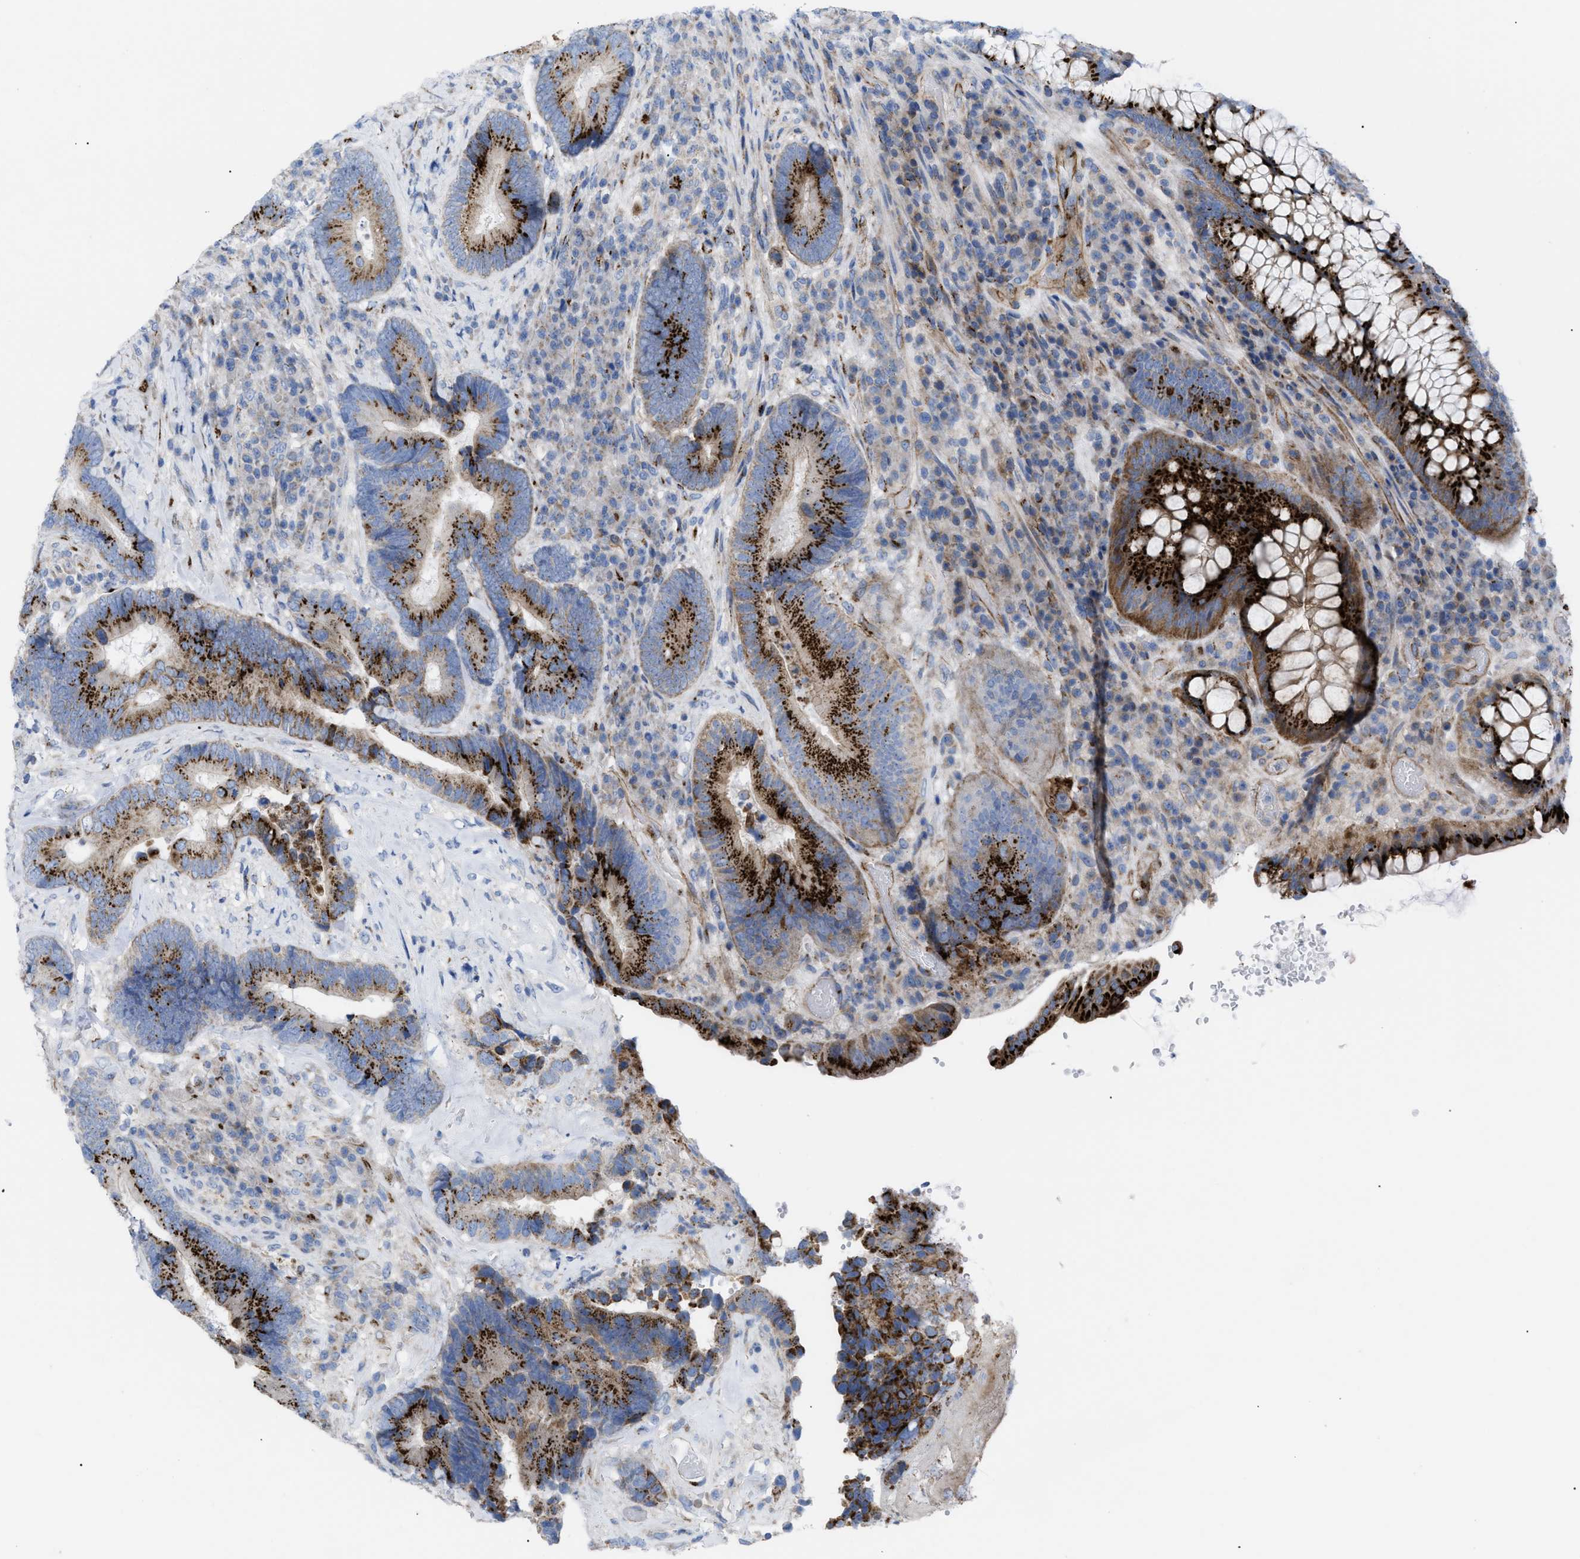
{"staining": {"intensity": "strong", "quantity": ">75%", "location": "cytoplasmic/membranous"}, "tissue": "colorectal cancer", "cell_type": "Tumor cells", "image_type": "cancer", "snomed": [{"axis": "morphology", "description": "Adenocarcinoma, NOS"}, {"axis": "topography", "description": "Rectum"}], "caption": "IHC image of neoplastic tissue: colorectal cancer (adenocarcinoma) stained using immunohistochemistry (IHC) exhibits high levels of strong protein expression localized specifically in the cytoplasmic/membranous of tumor cells, appearing as a cytoplasmic/membranous brown color.", "gene": "TMEM17", "patient": {"sex": "female", "age": 89}}